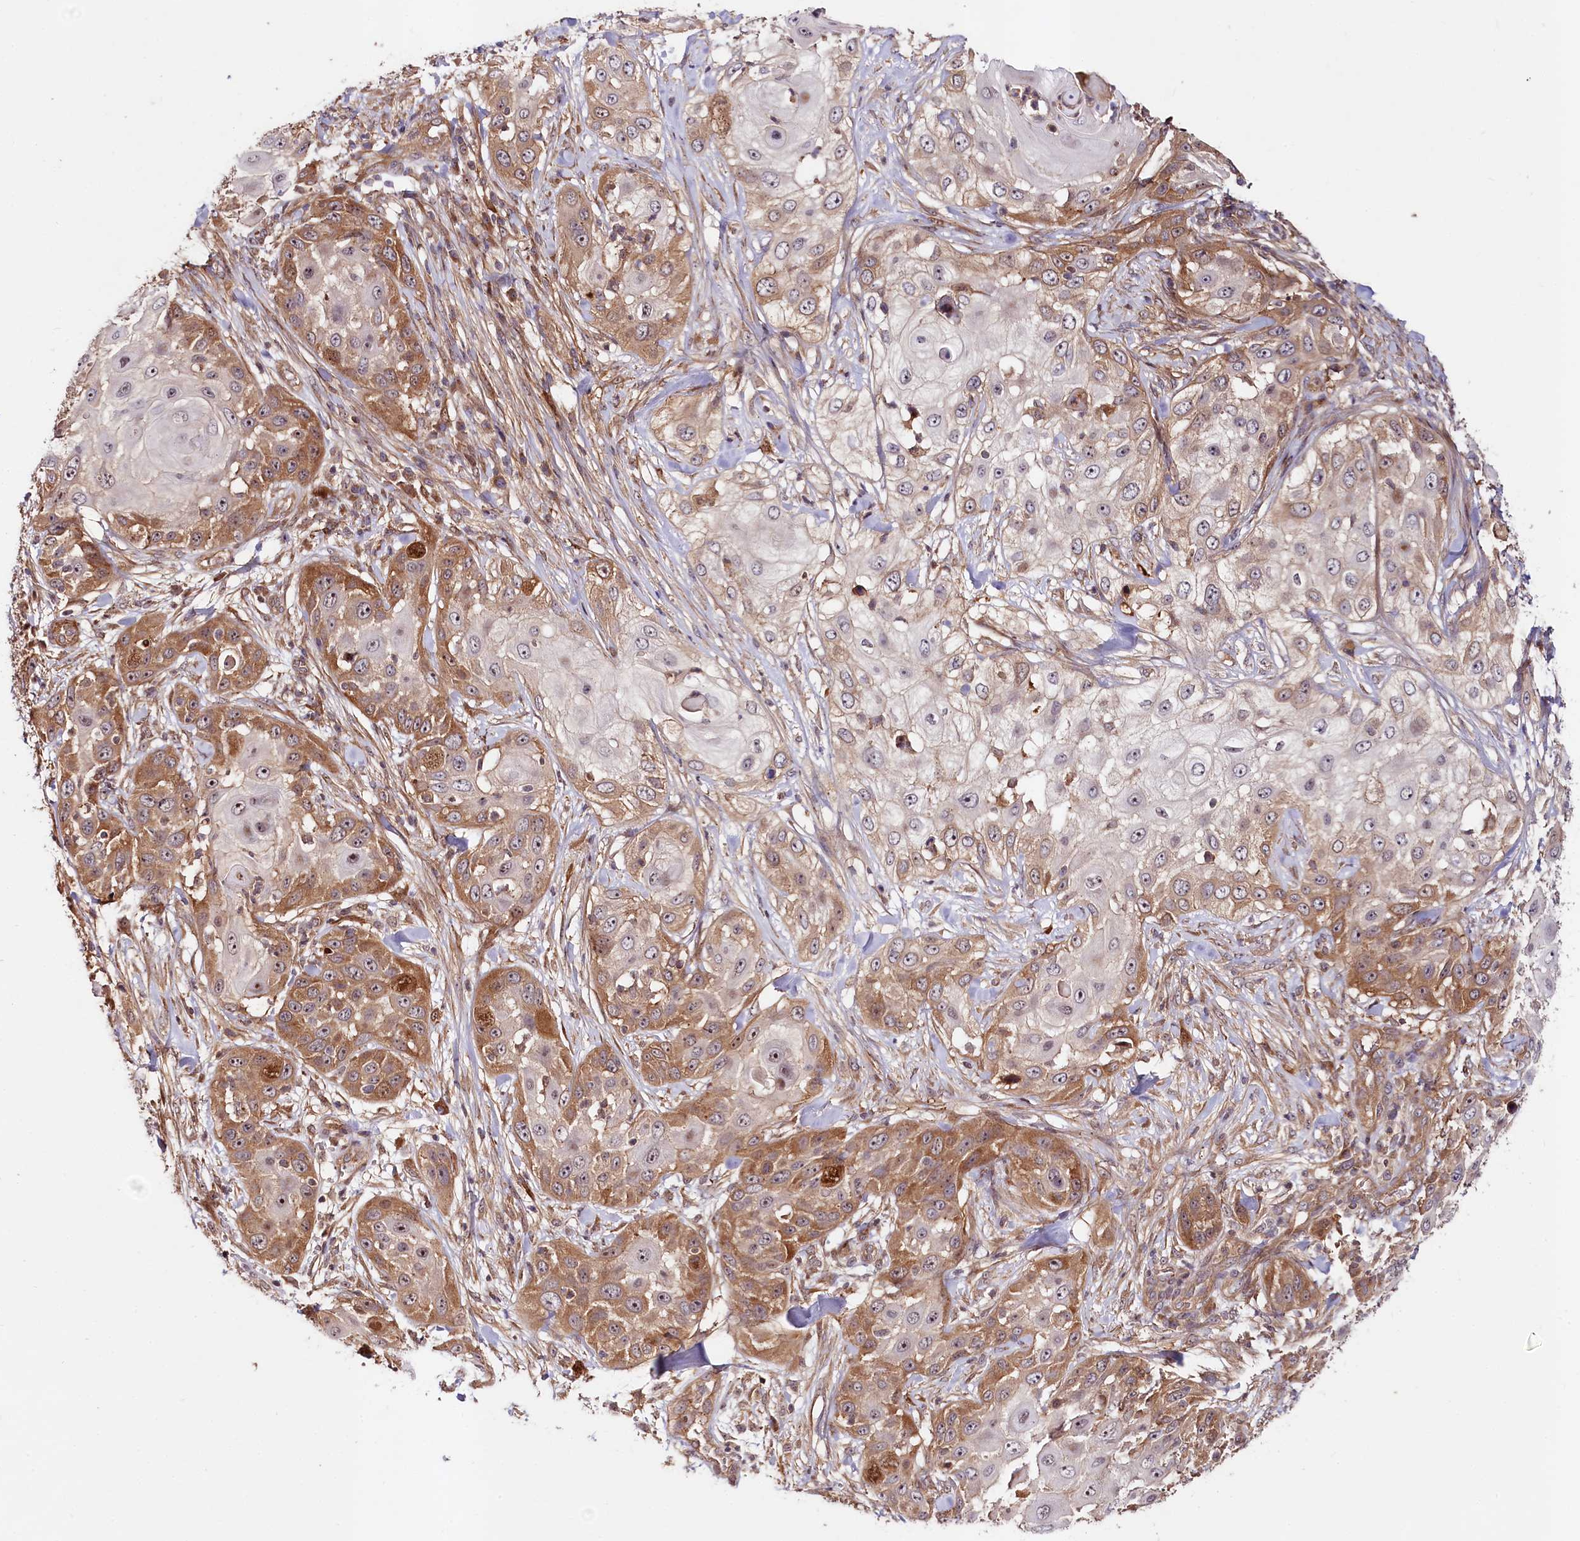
{"staining": {"intensity": "moderate", "quantity": "25%-75%", "location": "cytoplasmic/membranous,nuclear"}, "tissue": "skin cancer", "cell_type": "Tumor cells", "image_type": "cancer", "snomed": [{"axis": "morphology", "description": "Squamous cell carcinoma, NOS"}, {"axis": "topography", "description": "Skin"}], "caption": "Immunohistochemical staining of human squamous cell carcinoma (skin) displays medium levels of moderate cytoplasmic/membranous and nuclear expression in about 25%-75% of tumor cells.", "gene": "NEDD1", "patient": {"sex": "female", "age": 44}}